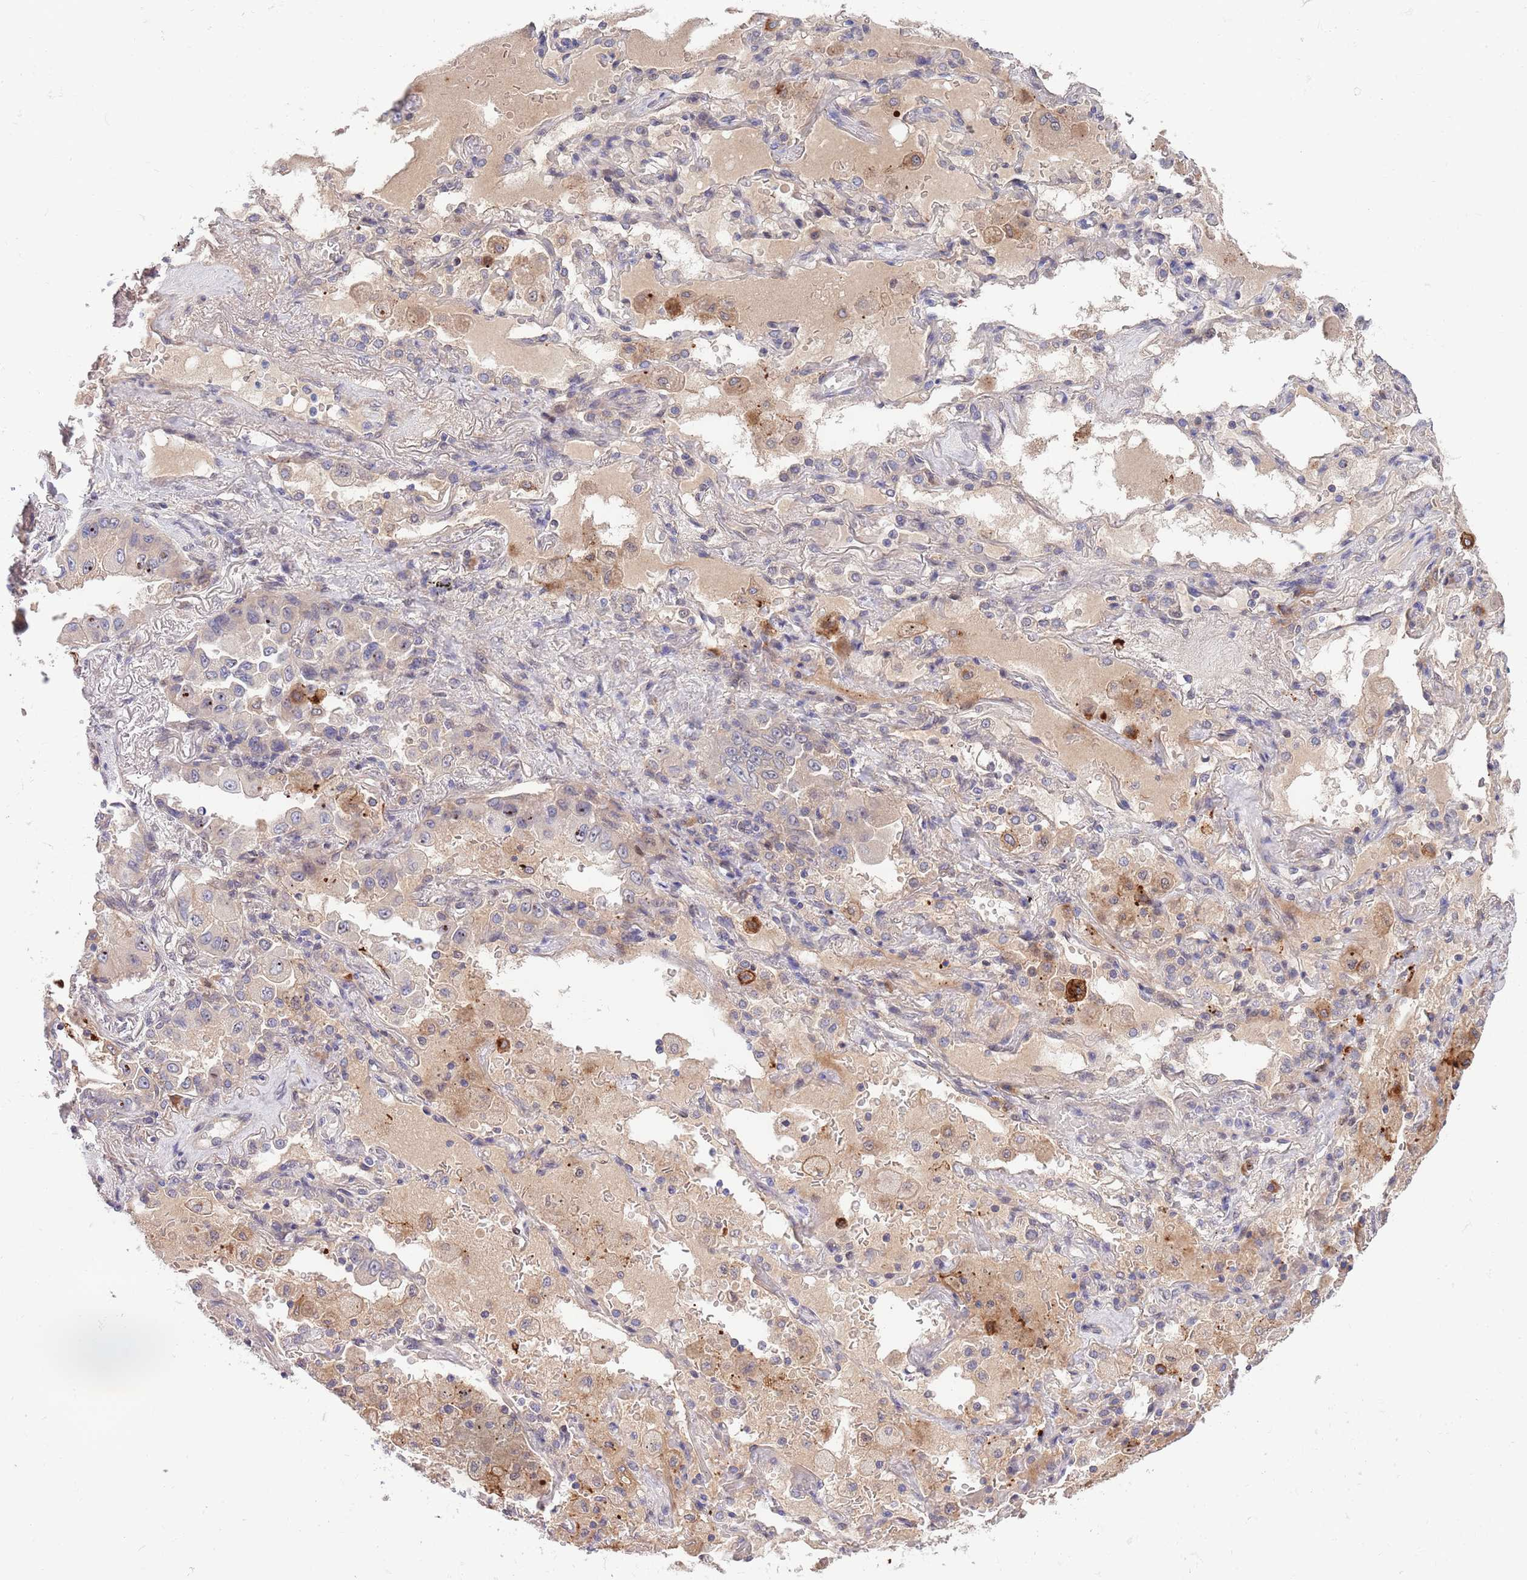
{"staining": {"intensity": "negative", "quantity": "none", "location": "none"}, "tissue": "lung cancer", "cell_type": "Tumor cells", "image_type": "cancer", "snomed": [{"axis": "morphology", "description": "Squamous cell carcinoma, NOS"}, {"axis": "topography", "description": "Lung"}], "caption": "There is no significant staining in tumor cells of squamous cell carcinoma (lung). (Stains: DAB IHC with hematoxylin counter stain, Microscopy: brightfield microscopy at high magnification).", "gene": "NLRP6", "patient": {"sex": "male", "age": 74}}